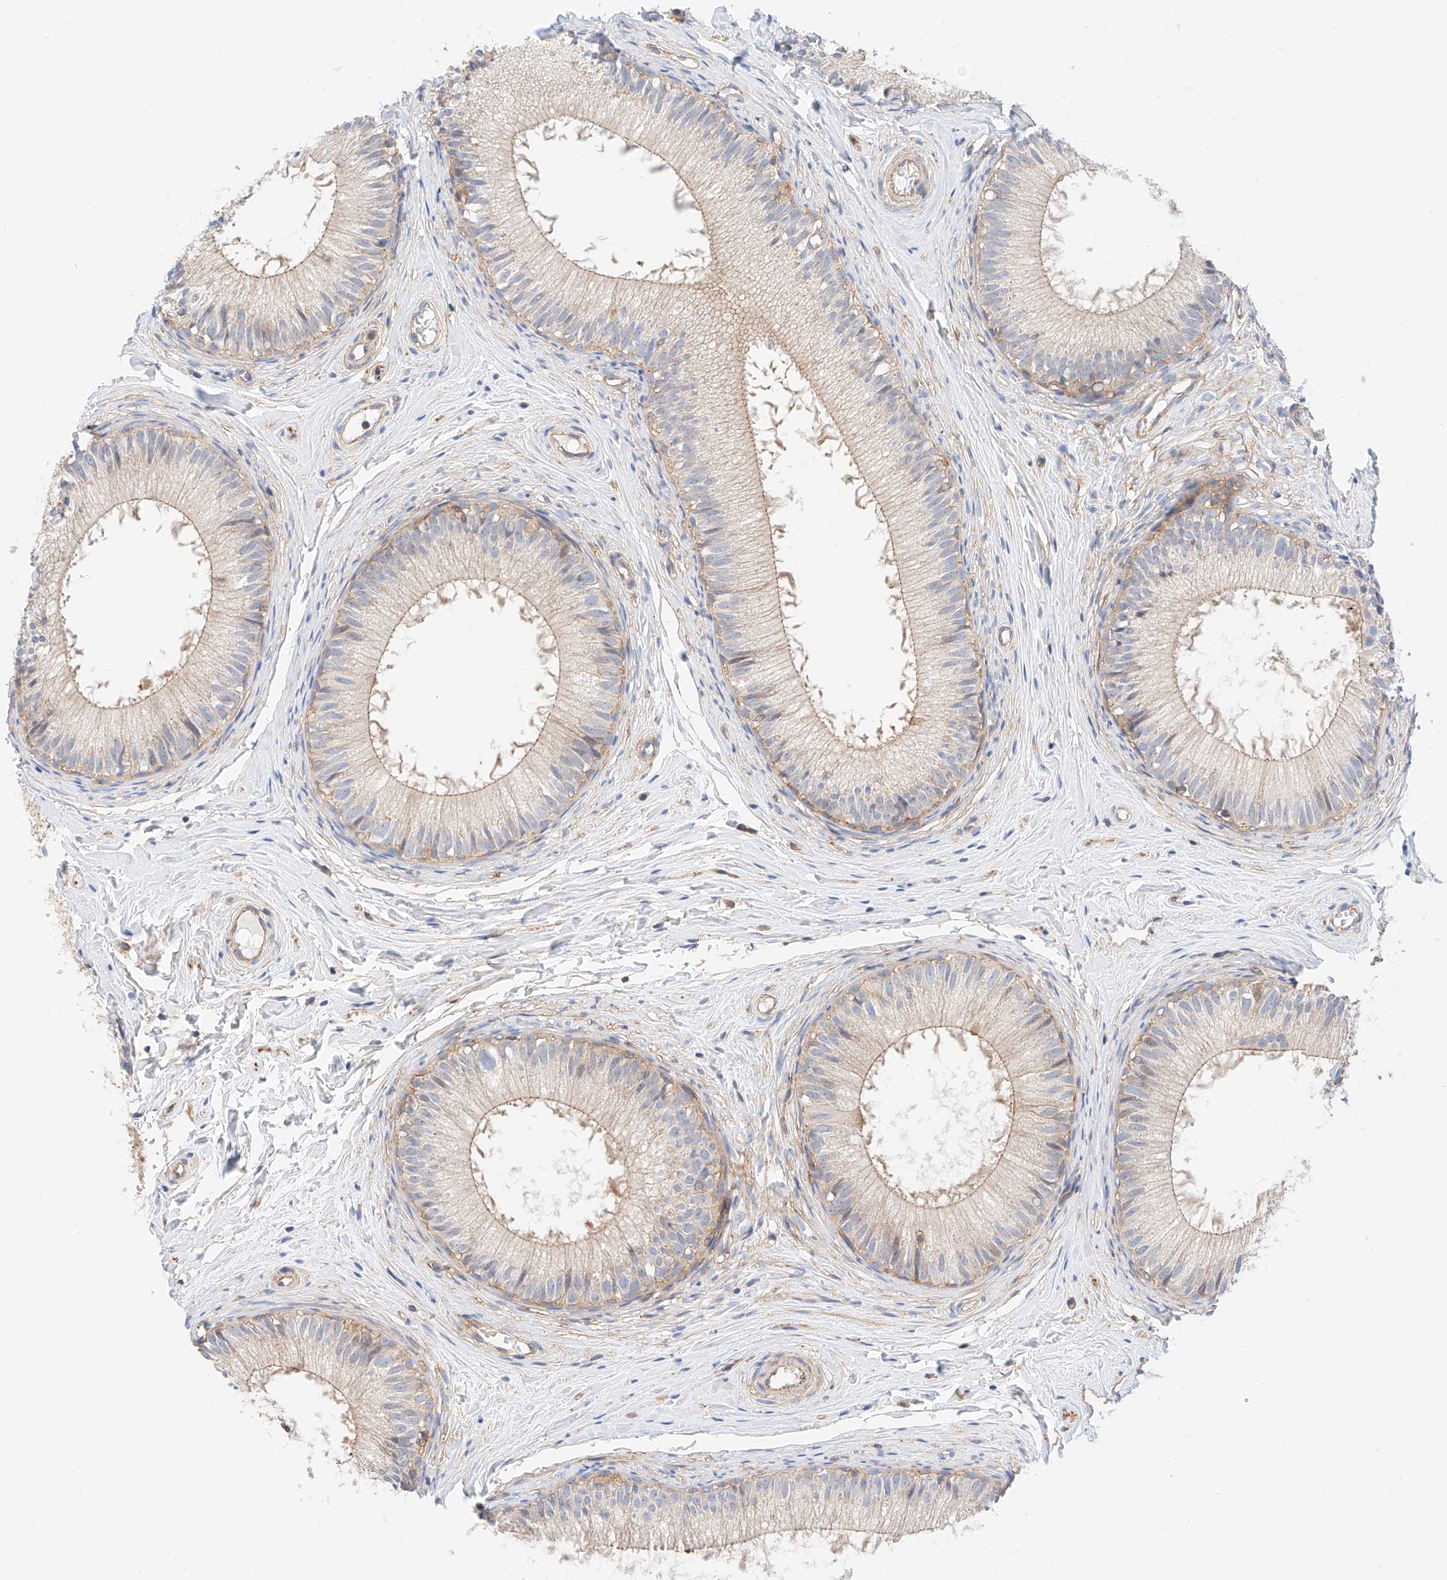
{"staining": {"intensity": "moderate", "quantity": "<25%", "location": "cytoplasmic/membranous"}, "tissue": "epididymis", "cell_type": "Glandular cells", "image_type": "normal", "snomed": [{"axis": "morphology", "description": "Normal tissue, NOS"}, {"axis": "topography", "description": "Epididymis"}], "caption": "About <25% of glandular cells in normal human epididymis demonstrate moderate cytoplasmic/membranous protein expression as visualized by brown immunohistochemical staining.", "gene": "ENSG00000259132", "patient": {"sex": "male", "age": 34}}